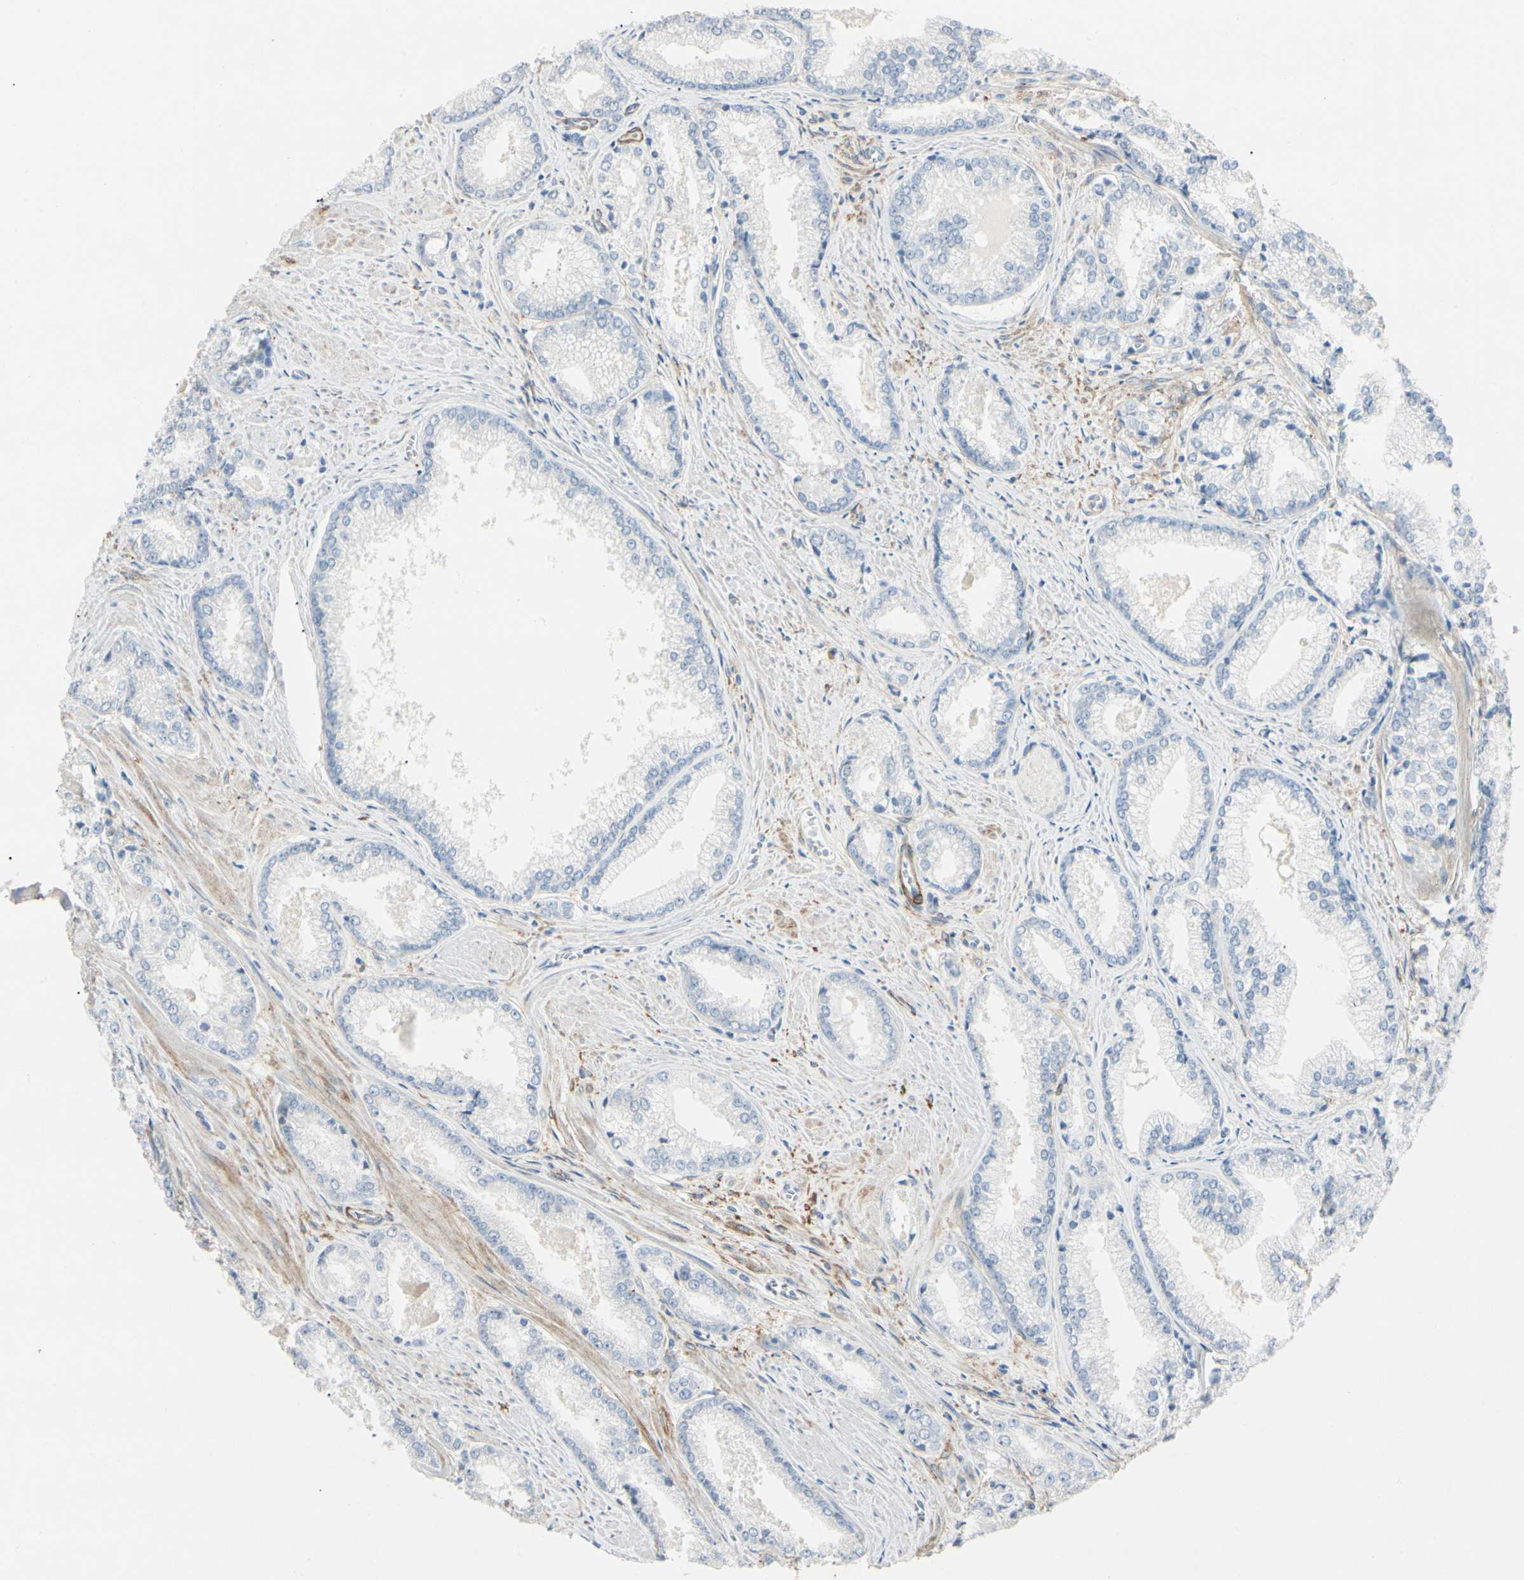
{"staining": {"intensity": "negative", "quantity": "none", "location": "none"}, "tissue": "prostate cancer", "cell_type": "Tumor cells", "image_type": "cancer", "snomed": [{"axis": "morphology", "description": "Adenocarcinoma, Low grade"}, {"axis": "topography", "description": "Prostate"}], "caption": "There is no significant positivity in tumor cells of prostate low-grade adenocarcinoma. Brightfield microscopy of immunohistochemistry (IHC) stained with DAB (3,3'-diaminobenzidine) (brown) and hematoxylin (blue), captured at high magnification.", "gene": "AMPH", "patient": {"sex": "male", "age": 64}}